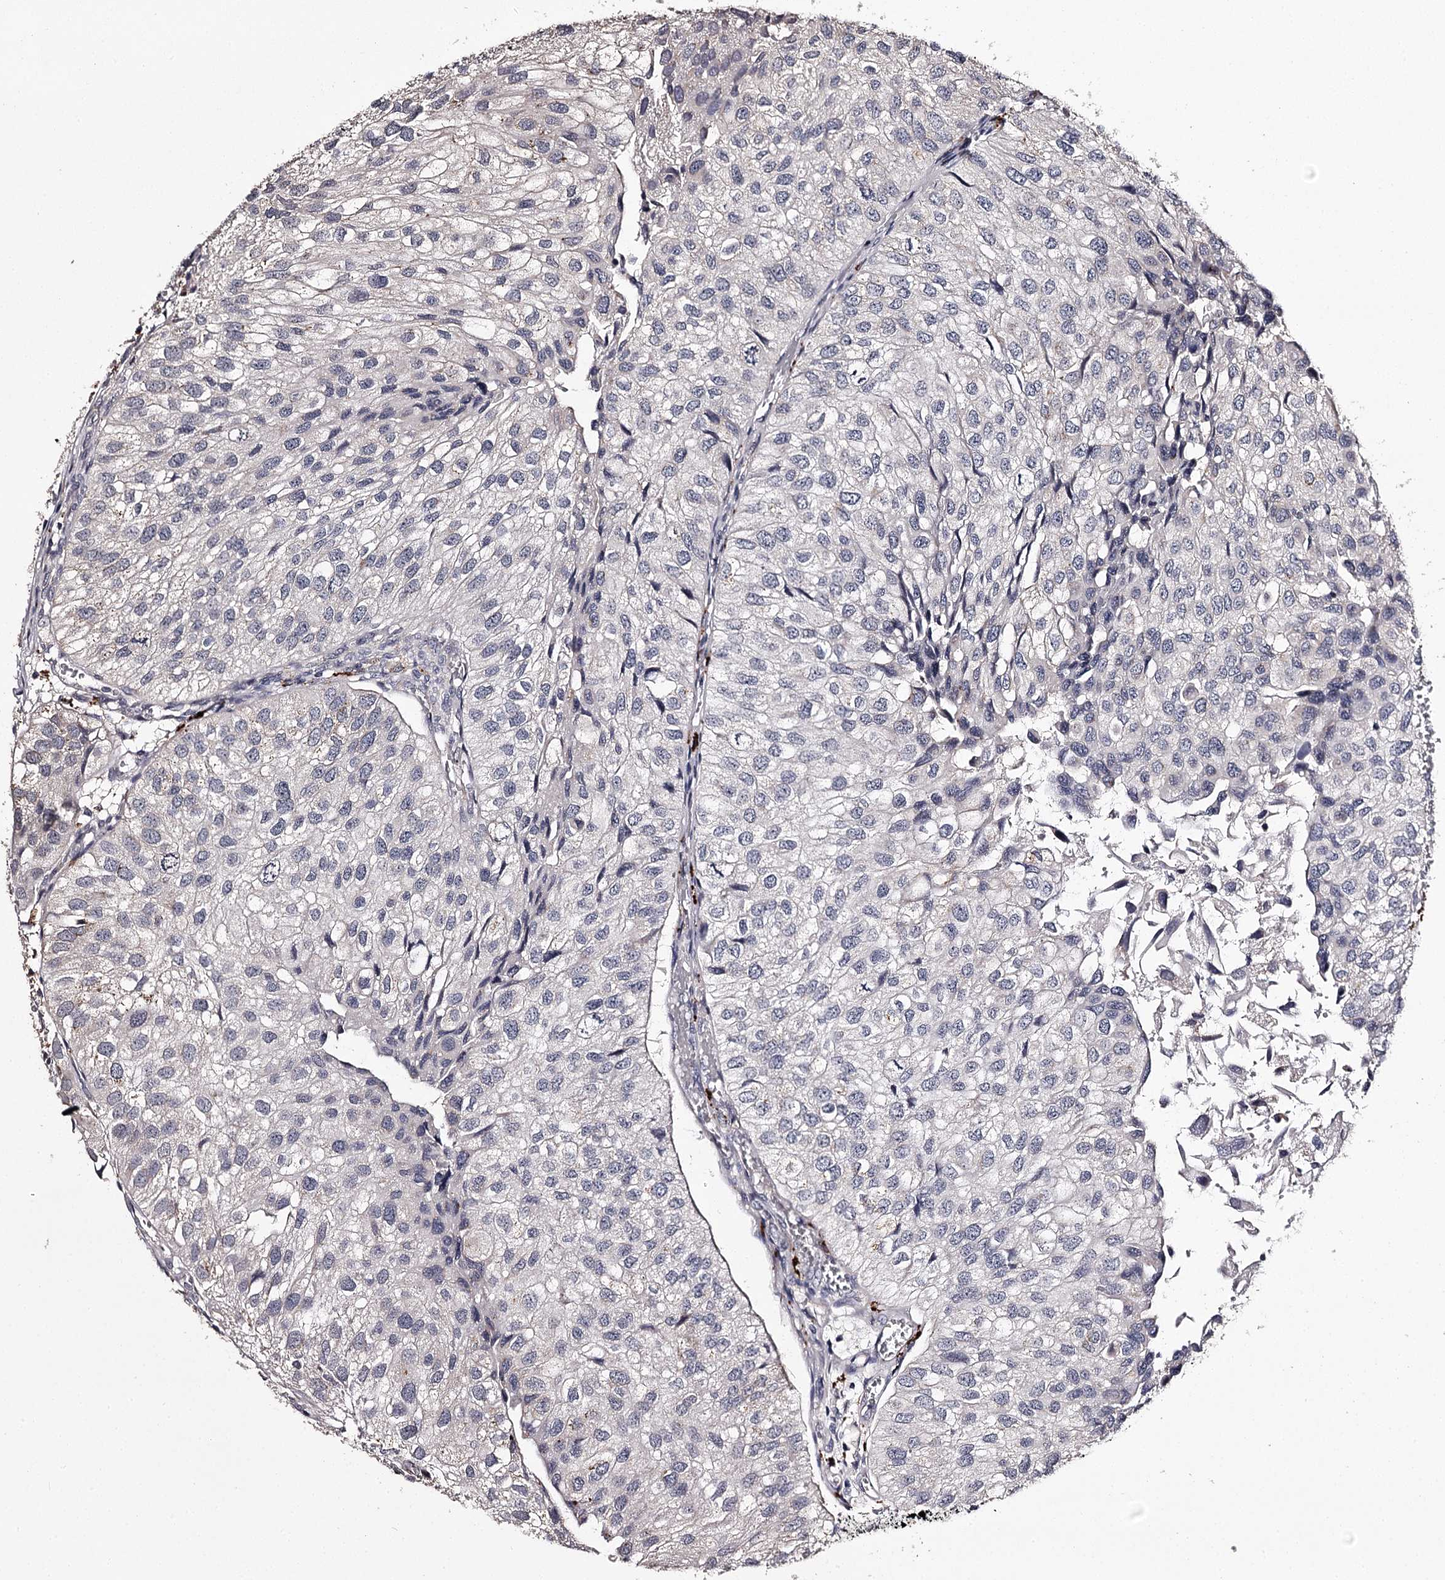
{"staining": {"intensity": "negative", "quantity": "none", "location": "none"}, "tissue": "urothelial cancer", "cell_type": "Tumor cells", "image_type": "cancer", "snomed": [{"axis": "morphology", "description": "Urothelial carcinoma, Low grade"}, {"axis": "topography", "description": "Urinary bladder"}], "caption": "IHC photomicrograph of neoplastic tissue: urothelial cancer stained with DAB reveals no significant protein expression in tumor cells. Brightfield microscopy of IHC stained with DAB (brown) and hematoxylin (blue), captured at high magnification.", "gene": "SLC32A1", "patient": {"sex": "female", "age": 89}}